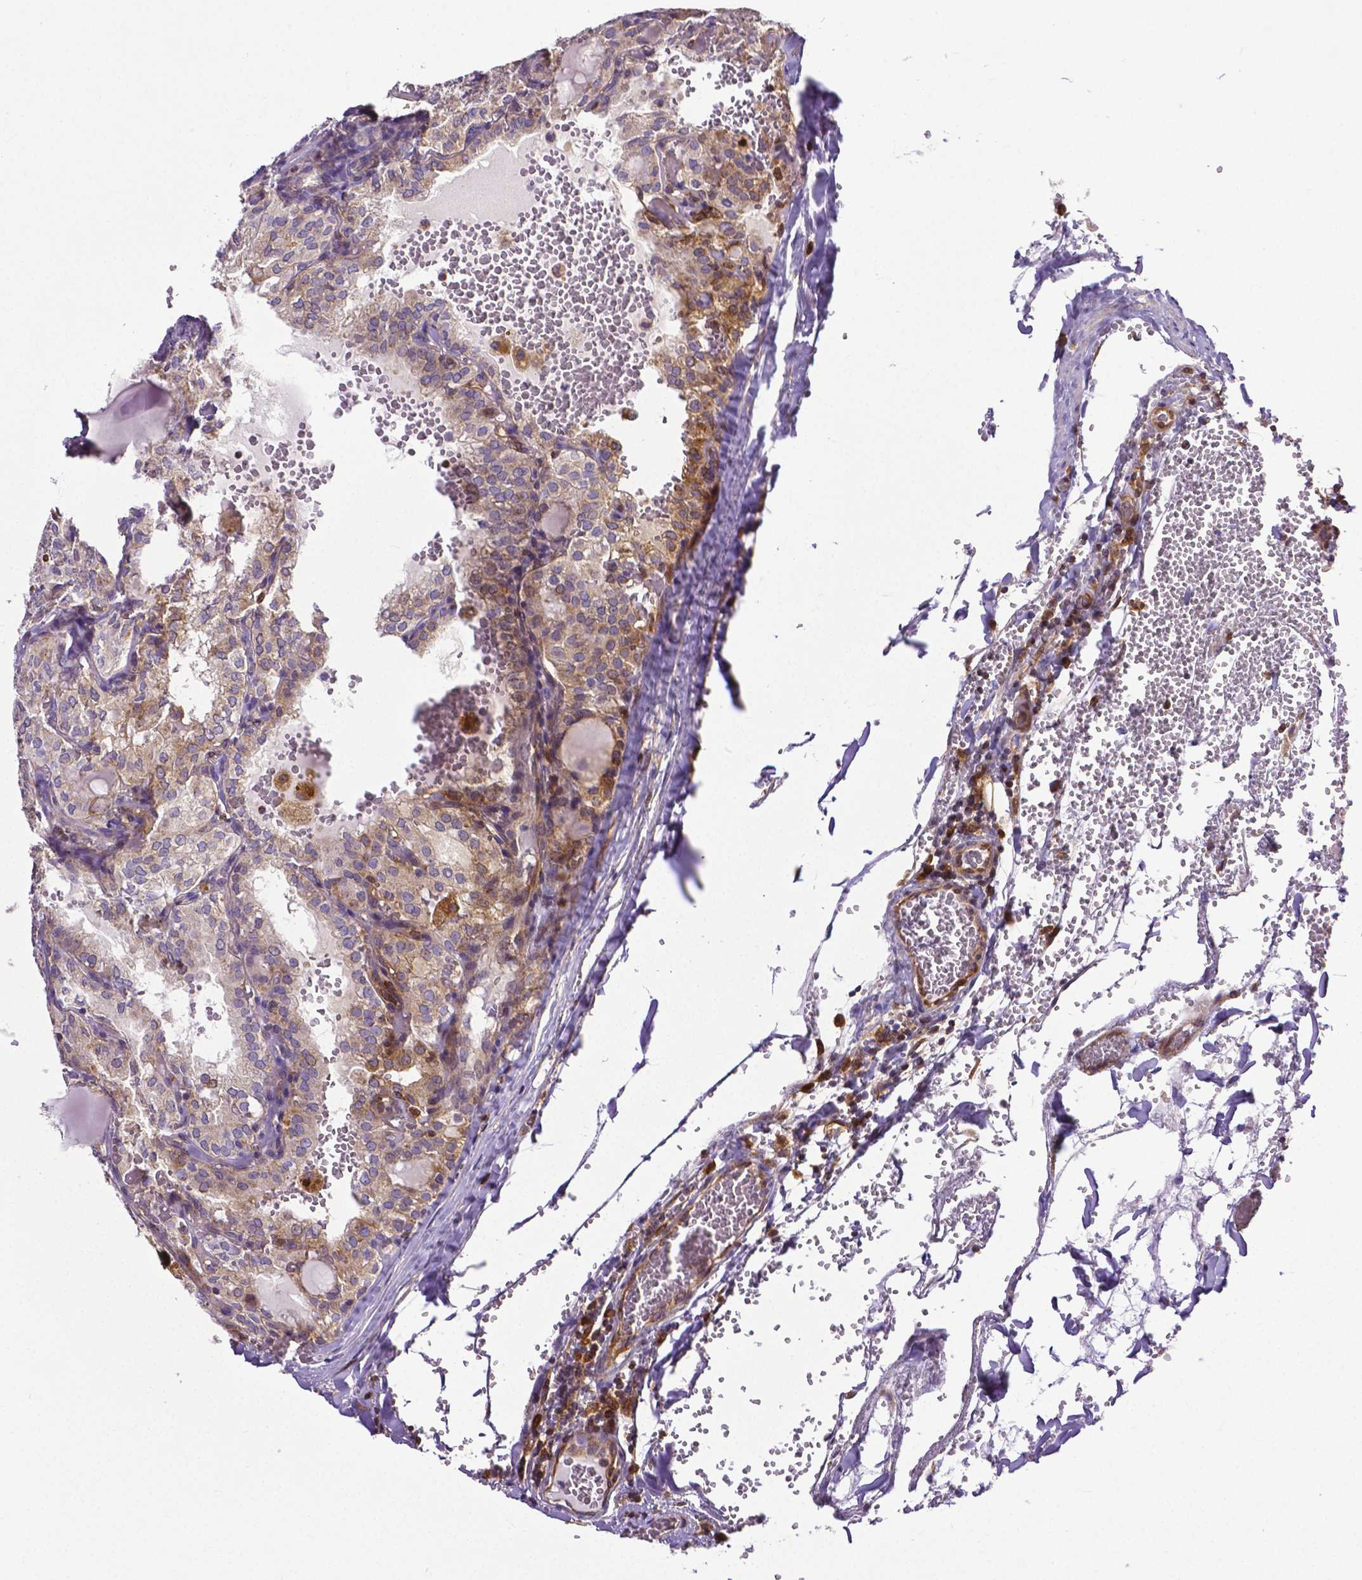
{"staining": {"intensity": "weak", "quantity": ">75%", "location": "cytoplasmic/membranous"}, "tissue": "thyroid cancer", "cell_type": "Tumor cells", "image_type": "cancer", "snomed": [{"axis": "morphology", "description": "Papillary adenocarcinoma, NOS"}, {"axis": "topography", "description": "Thyroid gland"}], "caption": "Weak cytoplasmic/membranous expression is seen in about >75% of tumor cells in thyroid cancer. The protein is shown in brown color, while the nuclei are stained blue.", "gene": "MCL1", "patient": {"sex": "male", "age": 20}}